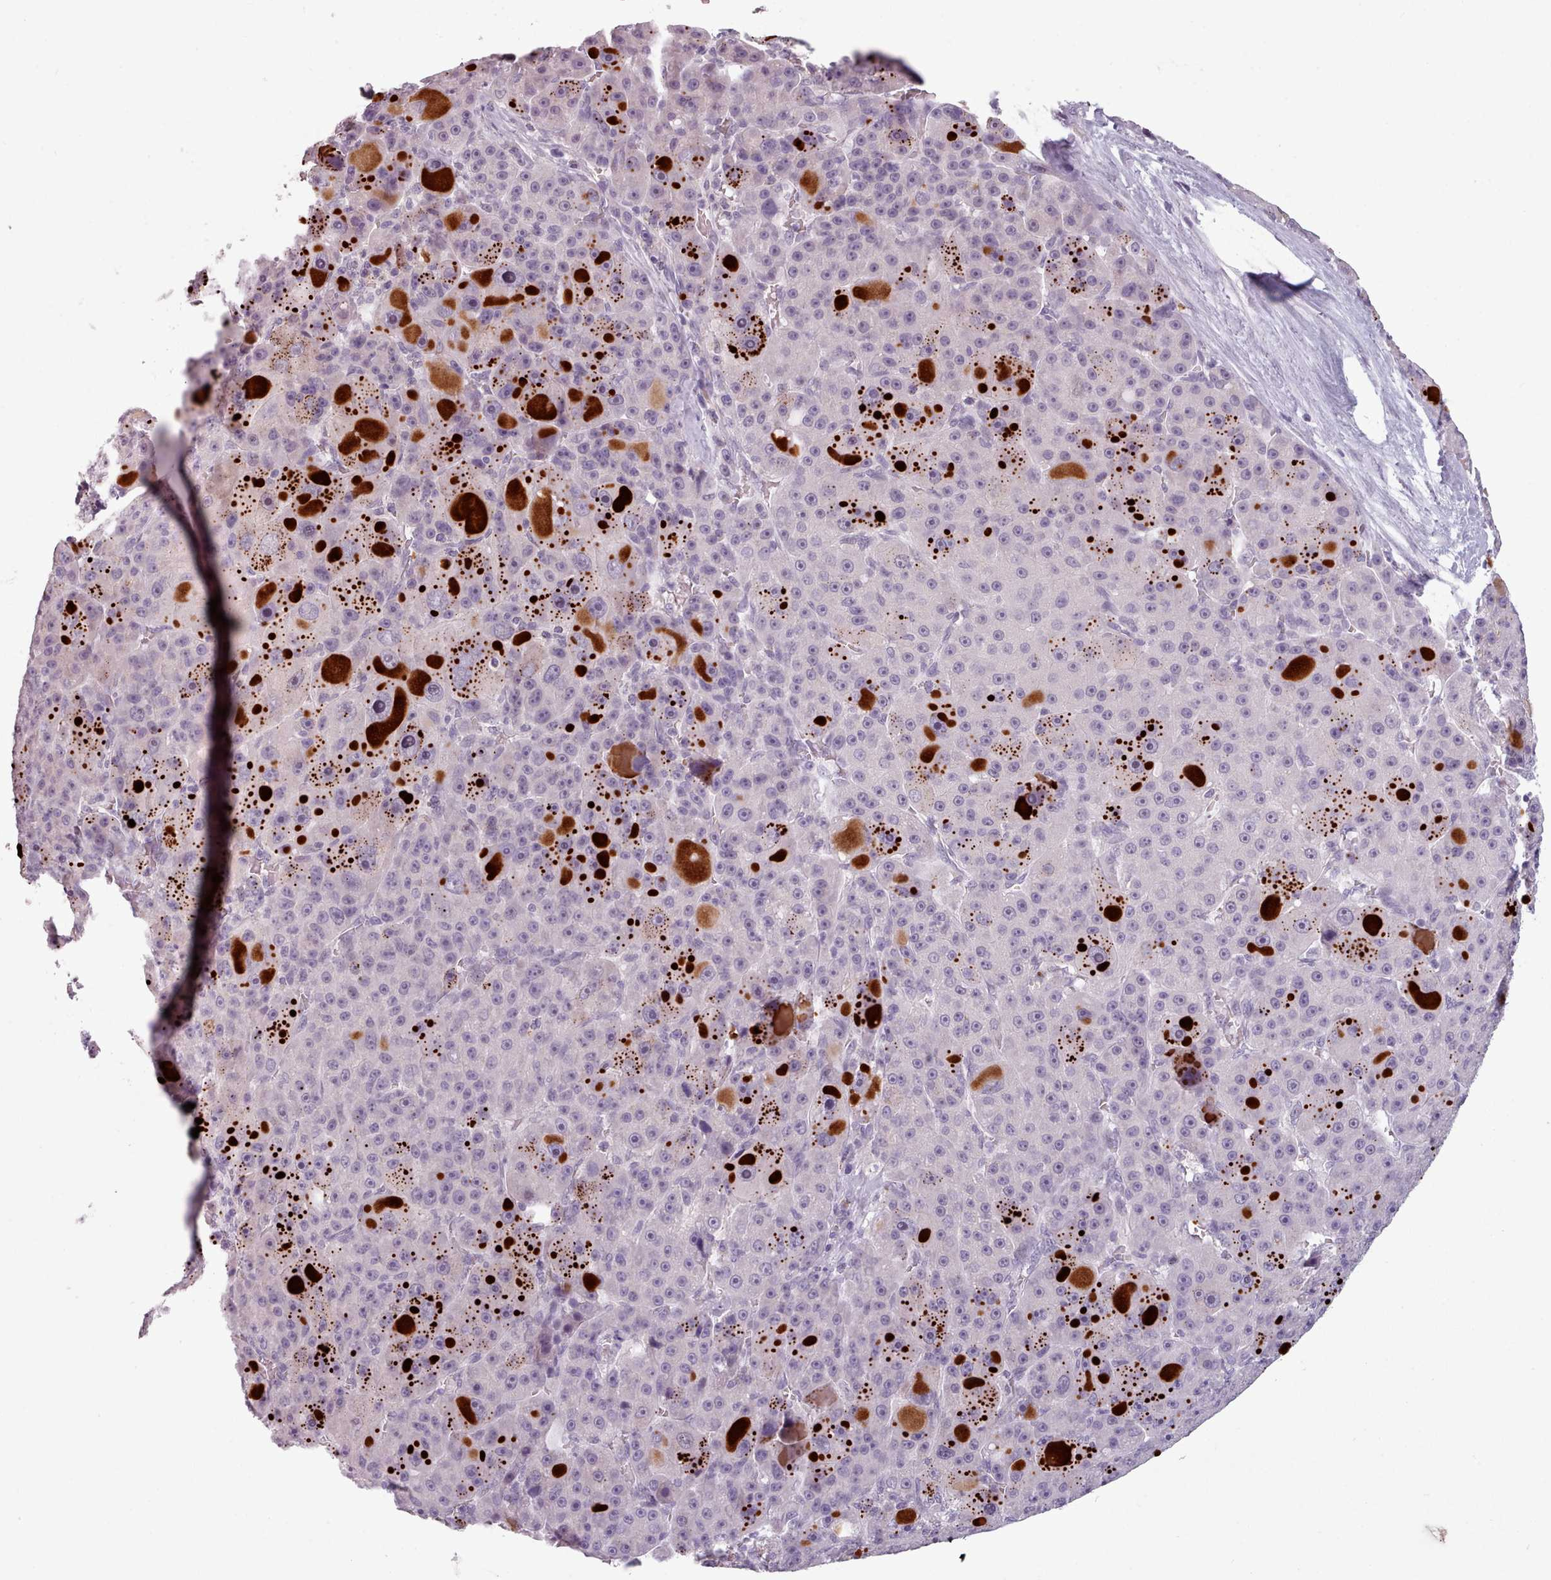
{"staining": {"intensity": "negative", "quantity": "none", "location": "none"}, "tissue": "liver cancer", "cell_type": "Tumor cells", "image_type": "cancer", "snomed": [{"axis": "morphology", "description": "Carcinoma, Hepatocellular, NOS"}, {"axis": "topography", "description": "Liver"}], "caption": "An IHC image of liver cancer is shown. There is no staining in tumor cells of liver cancer.", "gene": "PBX4", "patient": {"sex": "male", "age": 76}}